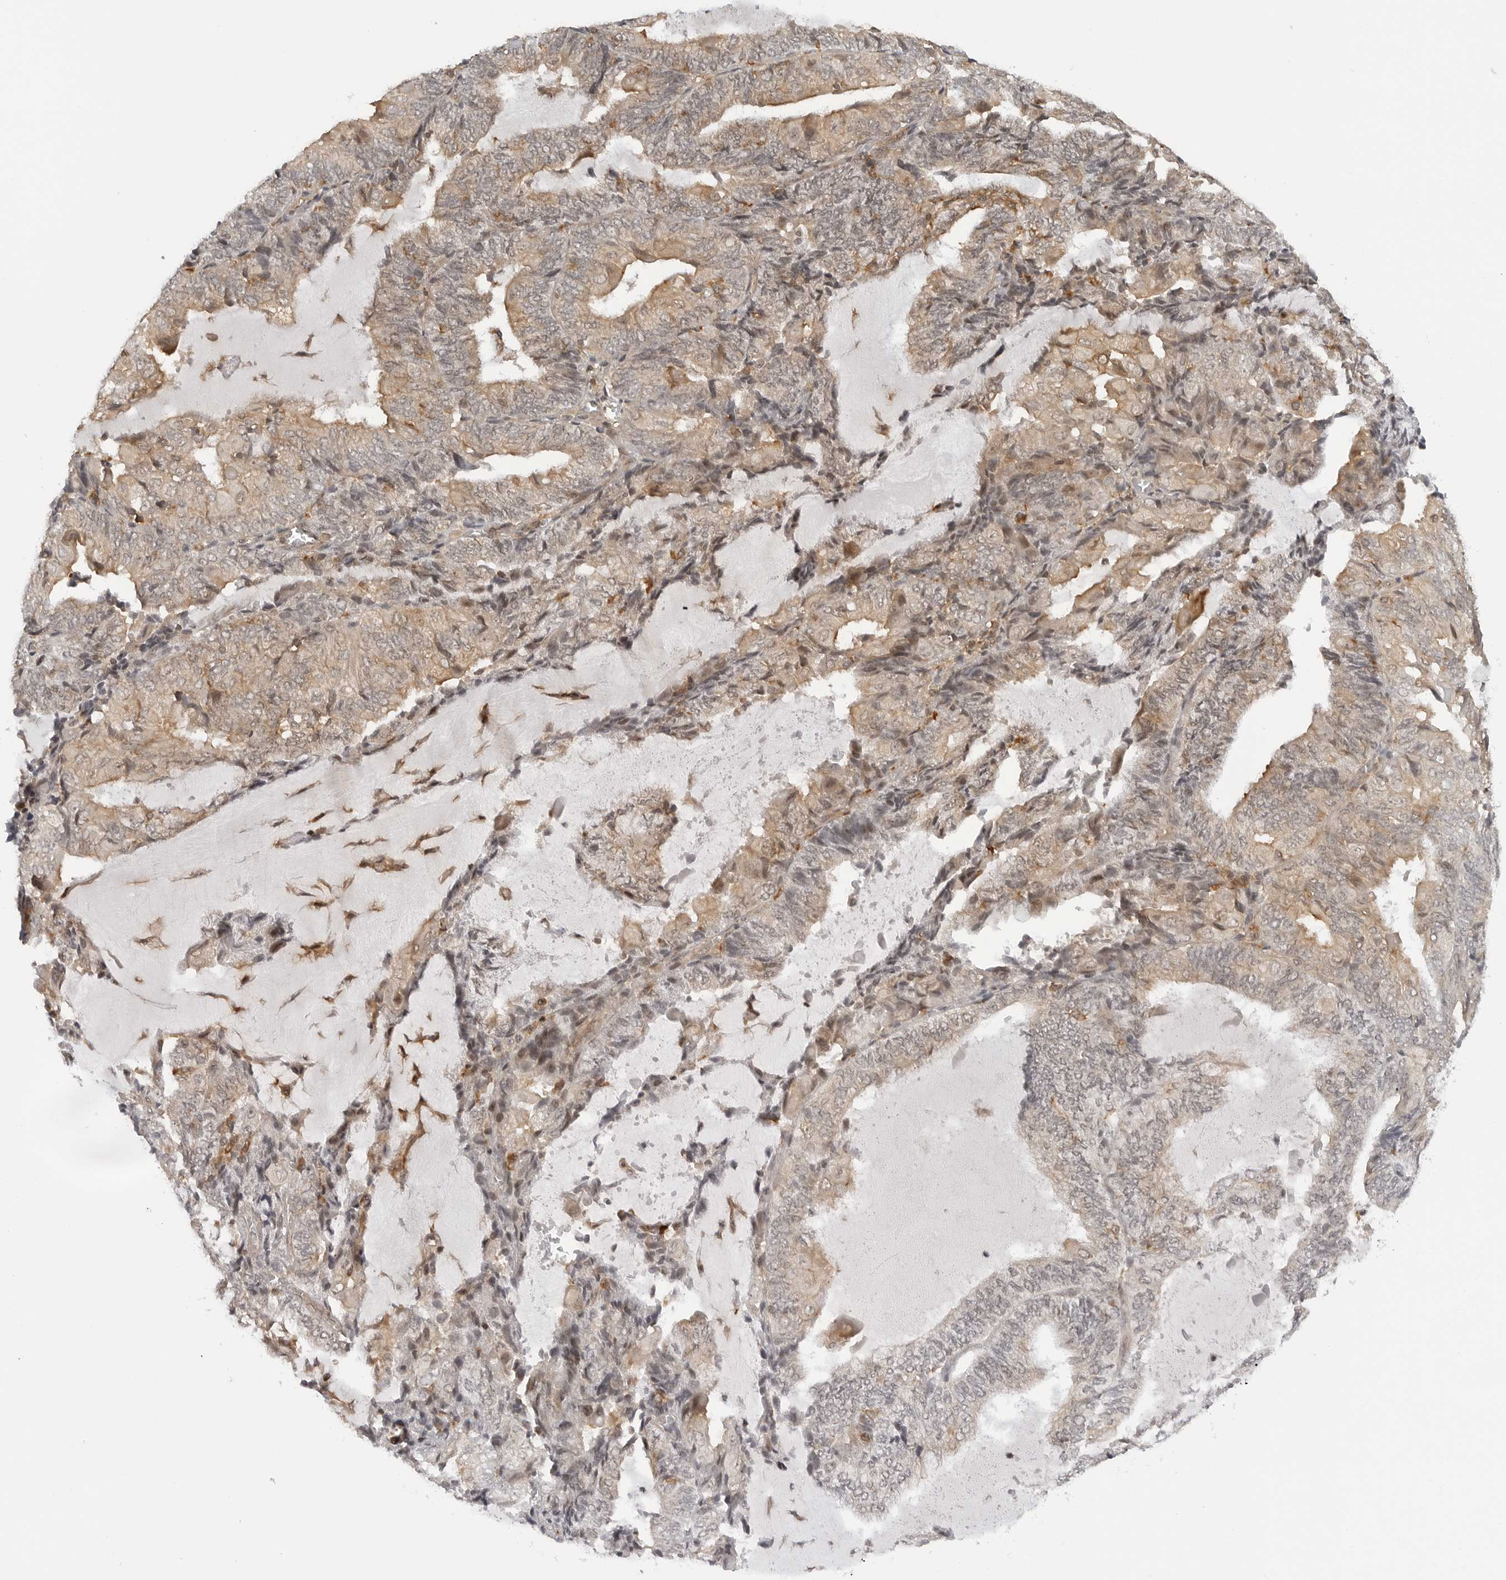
{"staining": {"intensity": "weak", "quantity": ">75%", "location": "cytoplasmic/membranous"}, "tissue": "endometrial cancer", "cell_type": "Tumor cells", "image_type": "cancer", "snomed": [{"axis": "morphology", "description": "Adenocarcinoma, NOS"}, {"axis": "topography", "description": "Endometrium"}], "caption": "Endometrial cancer tissue demonstrates weak cytoplasmic/membranous staining in about >75% of tumor cells, visualized by immunohistochemistry. (DAB (3,3'-diaminobenzidine) IHC, brown staining for protein, blue staining for nuclei).", "gene": "MAP2K5", "patient": {"sex": "female", "age": 81}}